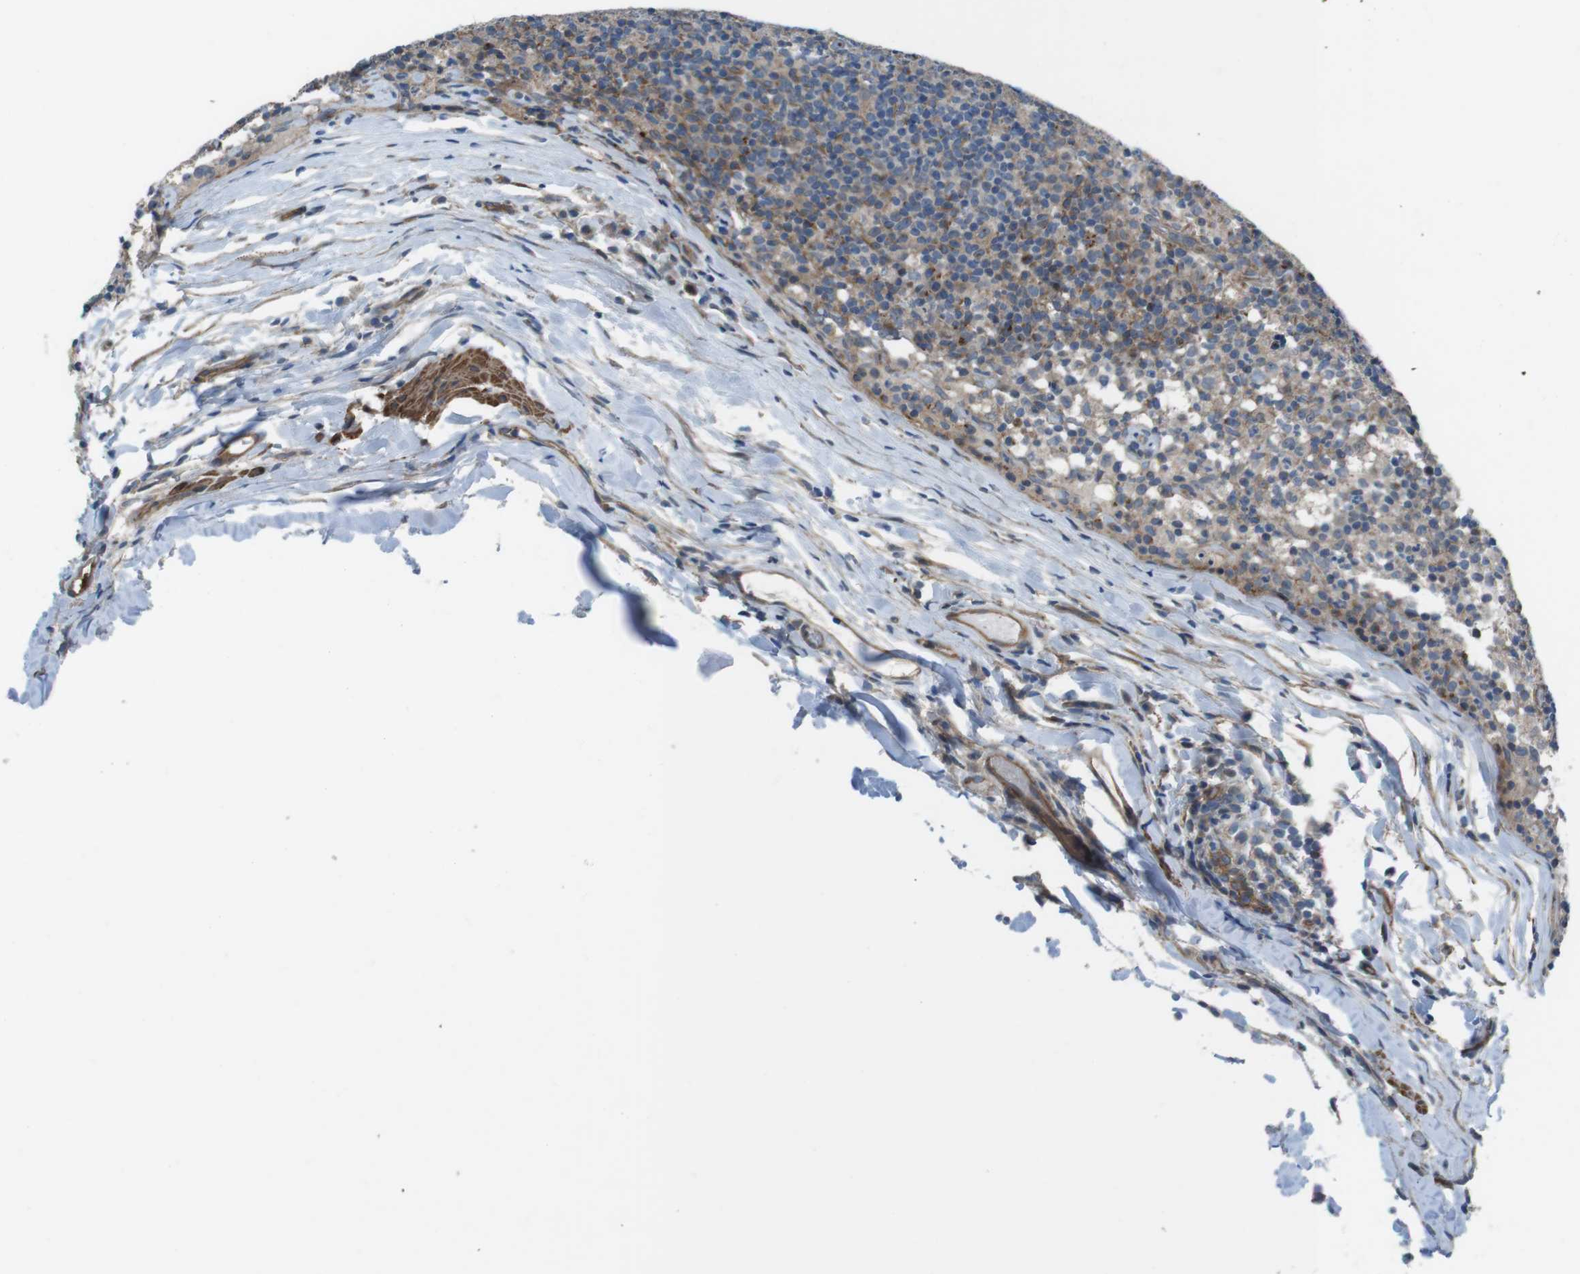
{"staining": {"intensity": "moderate", "quantity": "25%-75%", "location": "cytoplasmic/membranous"}, "tissue": "lymph node", "cell_type": "Germinal center cells", "image_type": "normal", "snomed": [{"axis": "morphology", "description": "Normal tissue, NOS"}, {"axis": "morphology", "description": "Inflammation, NOS"}, {"axis": "topography", "description": "Lymph node"}], "caption": "Brown immunohistochemical staining in benign lymph node exhibits moderate cytoplasmic/membranous expression in approximately 25%-75% of germinal center cells.", "gene": "FAM174B", "patient": {"sex": "male", "age": 55}}